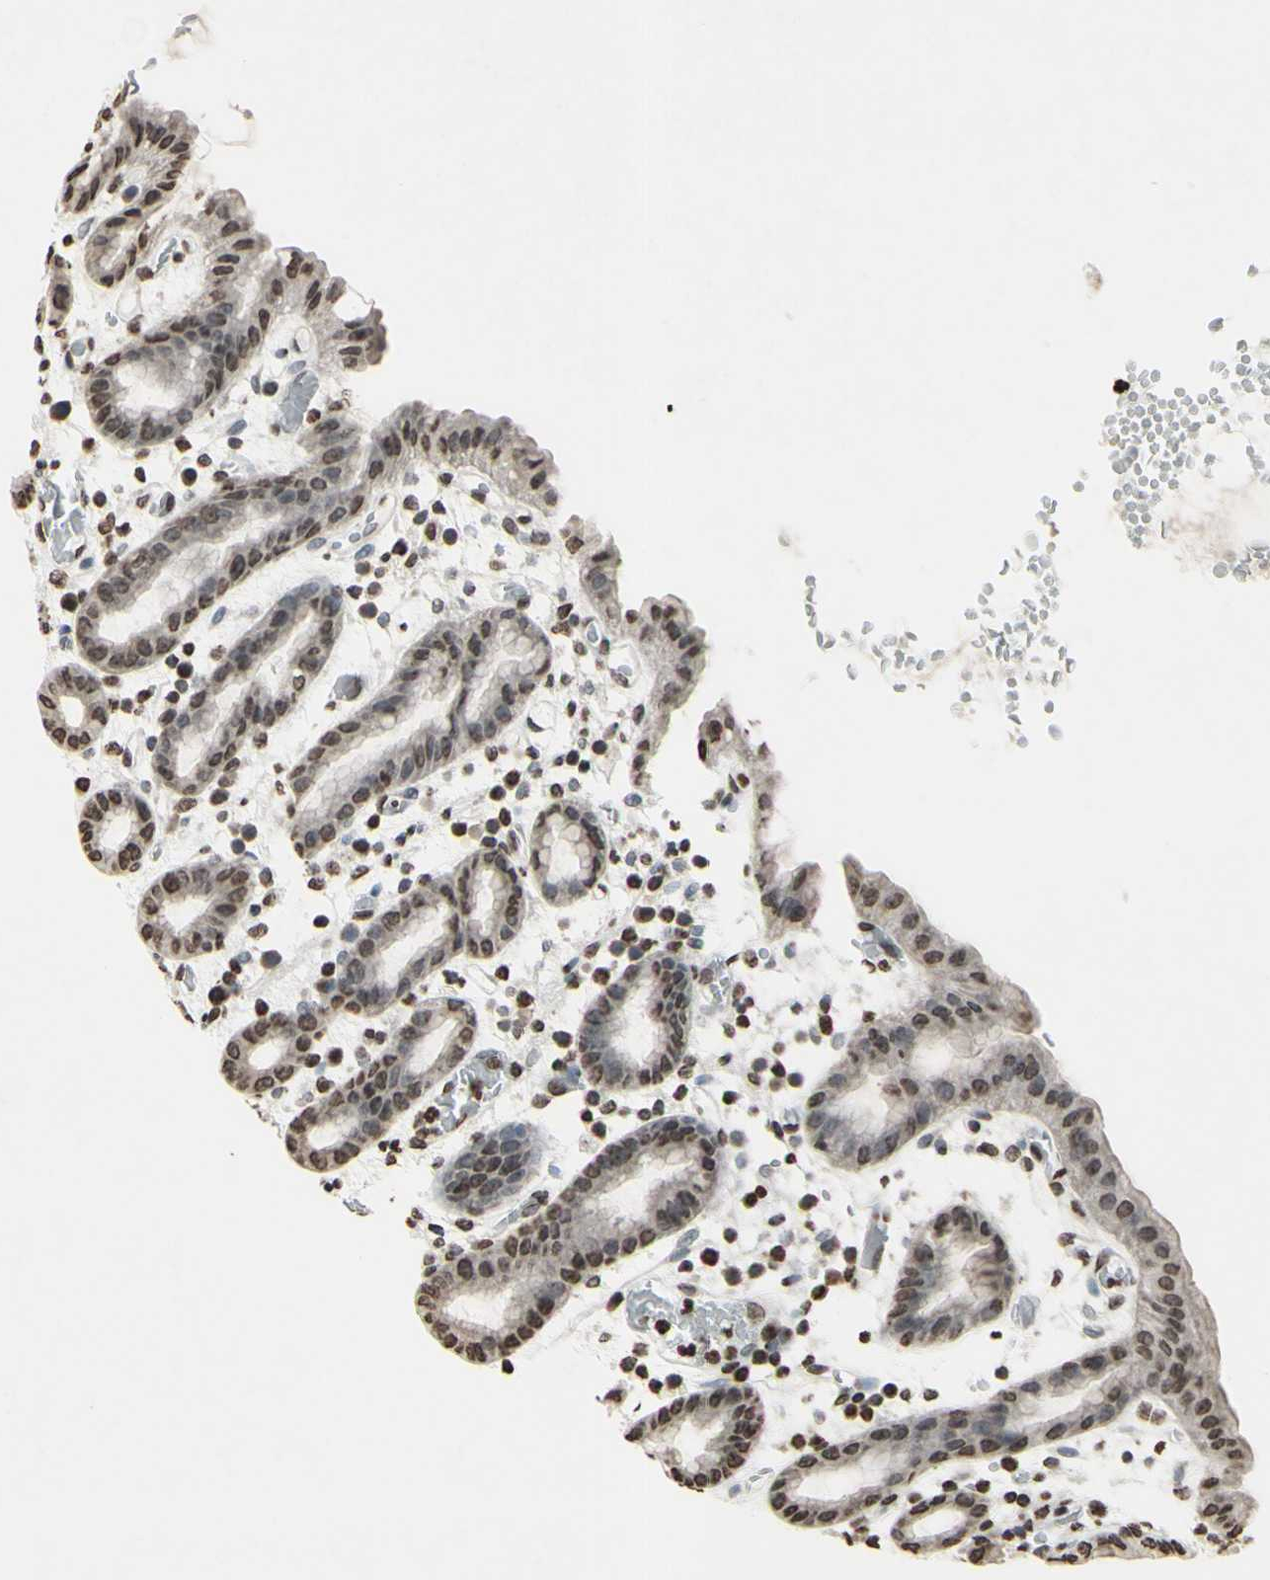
{"staining": {"intensity": "strong", "quantity": "25%-75%", "location": "cytoplasmic/membranous,nuclear"}, "tissue": "stomach", "cell_type": "Glandular cells", "image_type": "normal", "snomed": [{"axis": "morphology", "description": "Normal tissue, NOS"}, {"axis": "topography", "description": "Stomach, upper"}], "caption": "The immunohistochemical stain shows strong cytoplasmic/membranous,nuclear positivity in glandular cells of benign stomach.", "gene": "CD79B", "patient": {"sex": "male", "age": 68}}